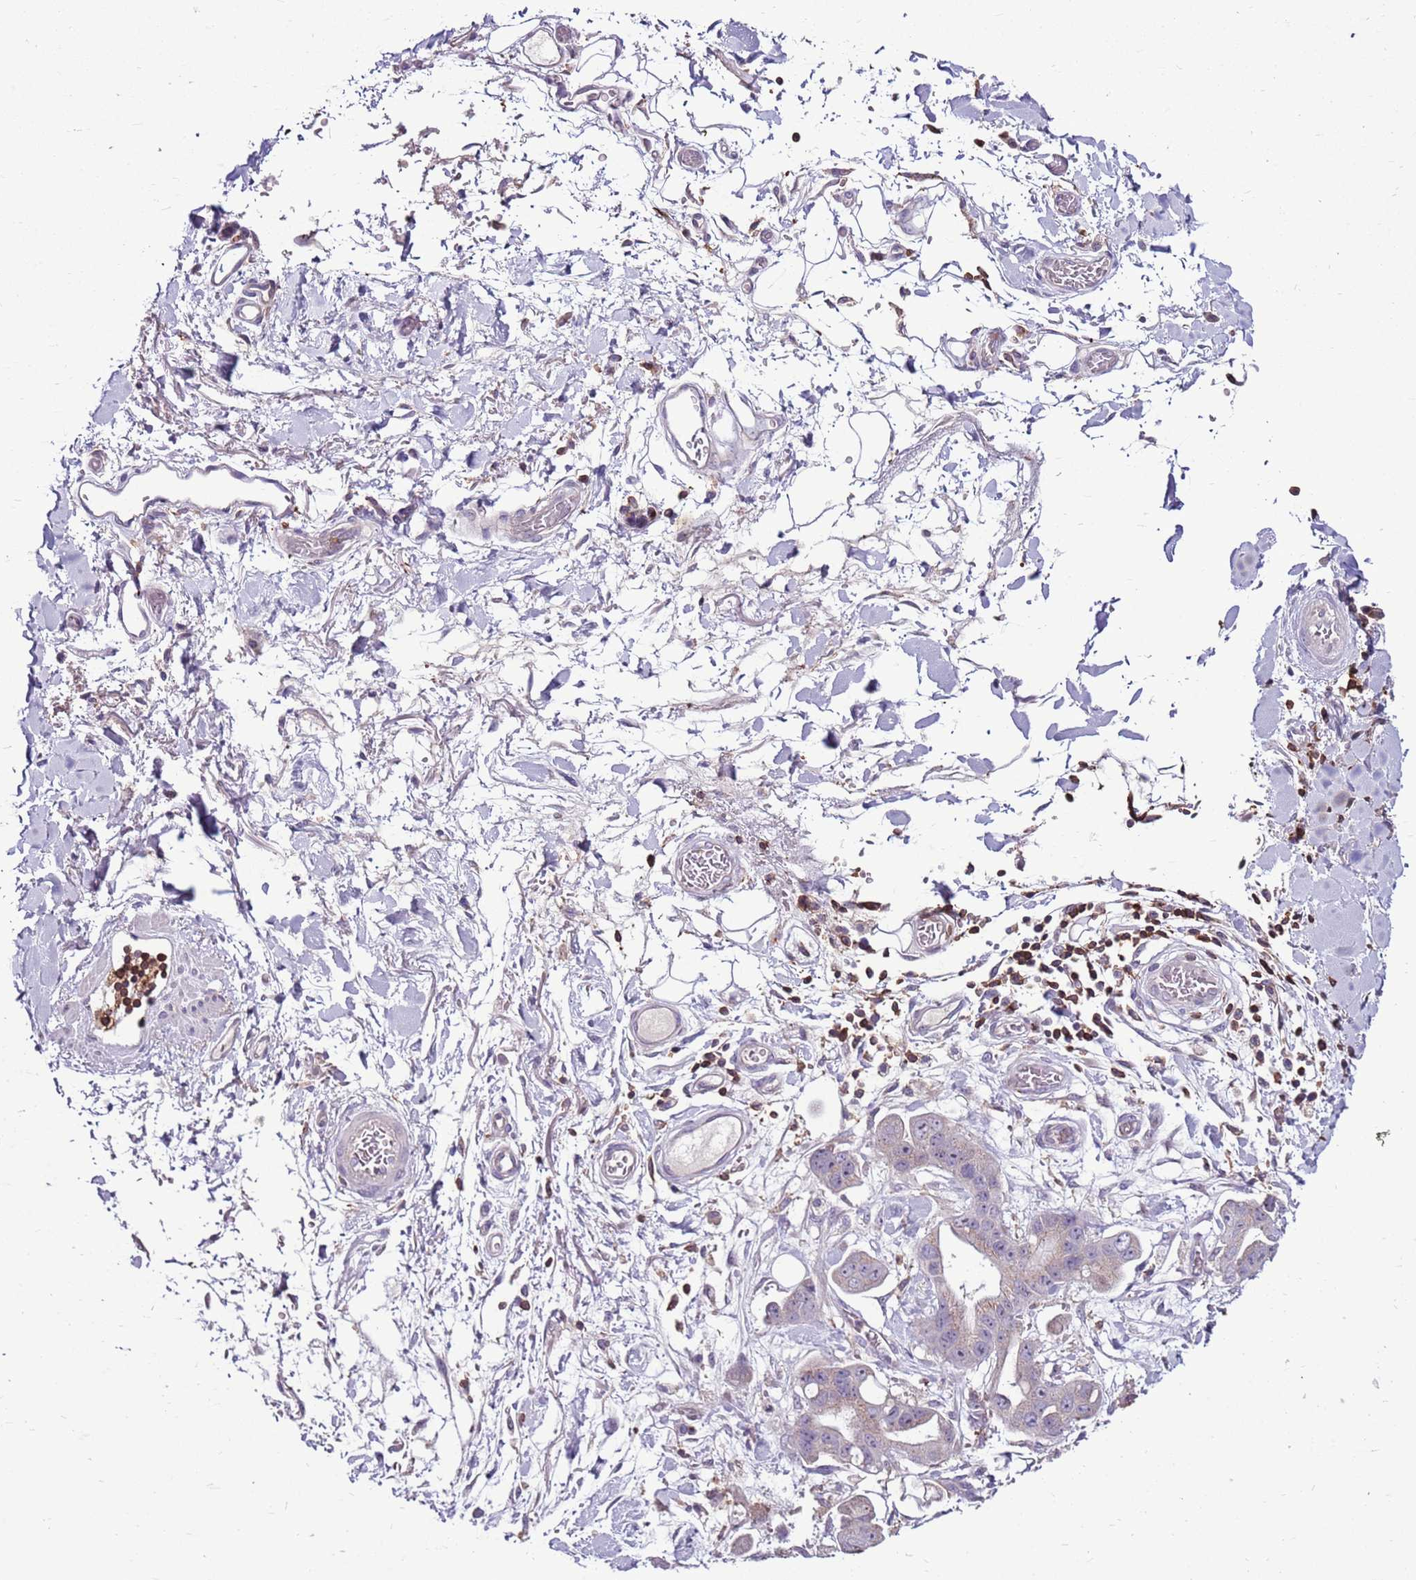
{"staining": {"intensity": "weak", "quantity": "<25%", "location": "cytoplasmic/membranous"}, "tissue": "stomach cancer", "cell_type": "Tumor cells", "image_type": "cancer", "snomed": [{"axis": "morphology", "description": "Adenocarcinoma, NOS"}, {"axis": "topography", "description": "Stomach"}], "caption": "Tumor cells are negative for brown protein staining in stomach cancer. (Brightfield microscopy of DAB (3,3'-diaminobenzidine) immunohistochemistry (IHC) at high magnification).", "gene": "ZSWIM1", "patient": {"sex": "male", "age": 62}}